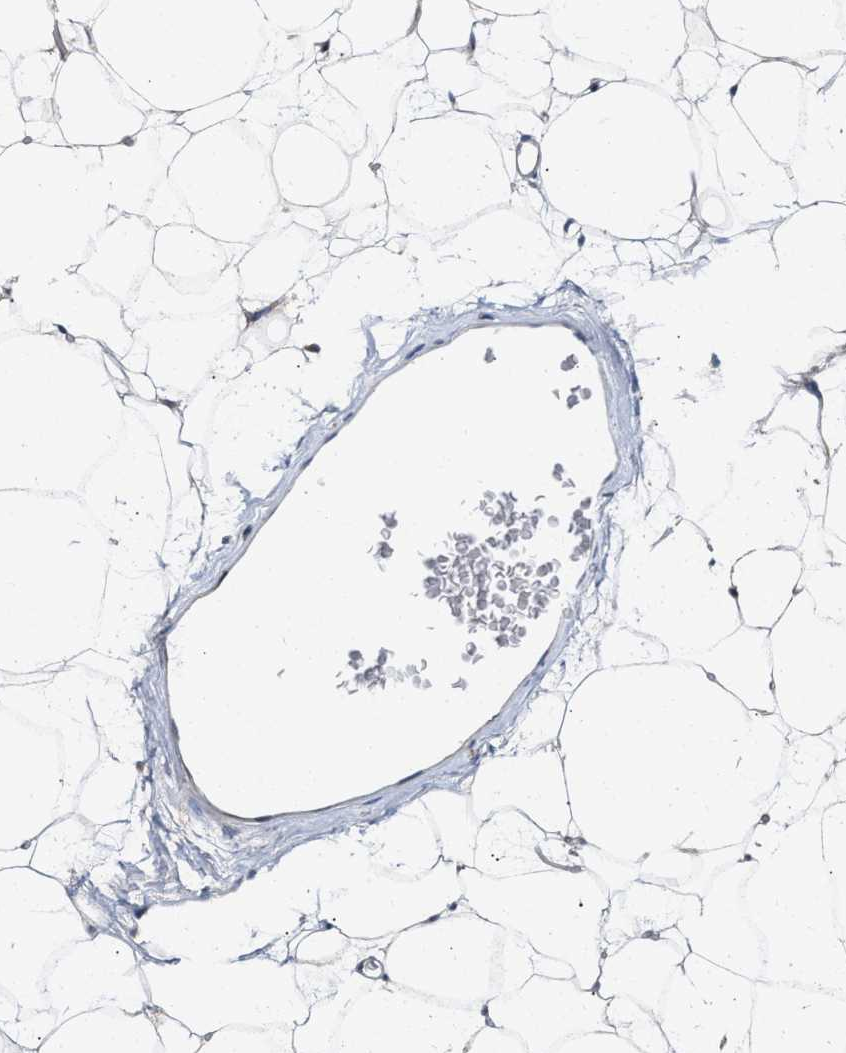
{"staining": {"intensity": "weak", "quantity": ">75%", "location": "cytoplasmic/membranous"}, "tissue": "adipose tissue", "cell_type": "Adipocytes", "image_type": "normal", "snomed": [{"axis": "morphology", "description": "Normal tissue, NOS"}, {"axis": "topography", "description": "Breast"}, {"axis": "topography", "description": "Soft tissue"}], "caption": "Protein analysis of unremarkable adipose tissue exhibits weak cytoplasmic/membranous staining in about >75% of adipocytes. (DAB IHC with brightfield microscopy, high magnification).", "gene": "BBLN", "patient": {"sex": "female", "age": 75}}